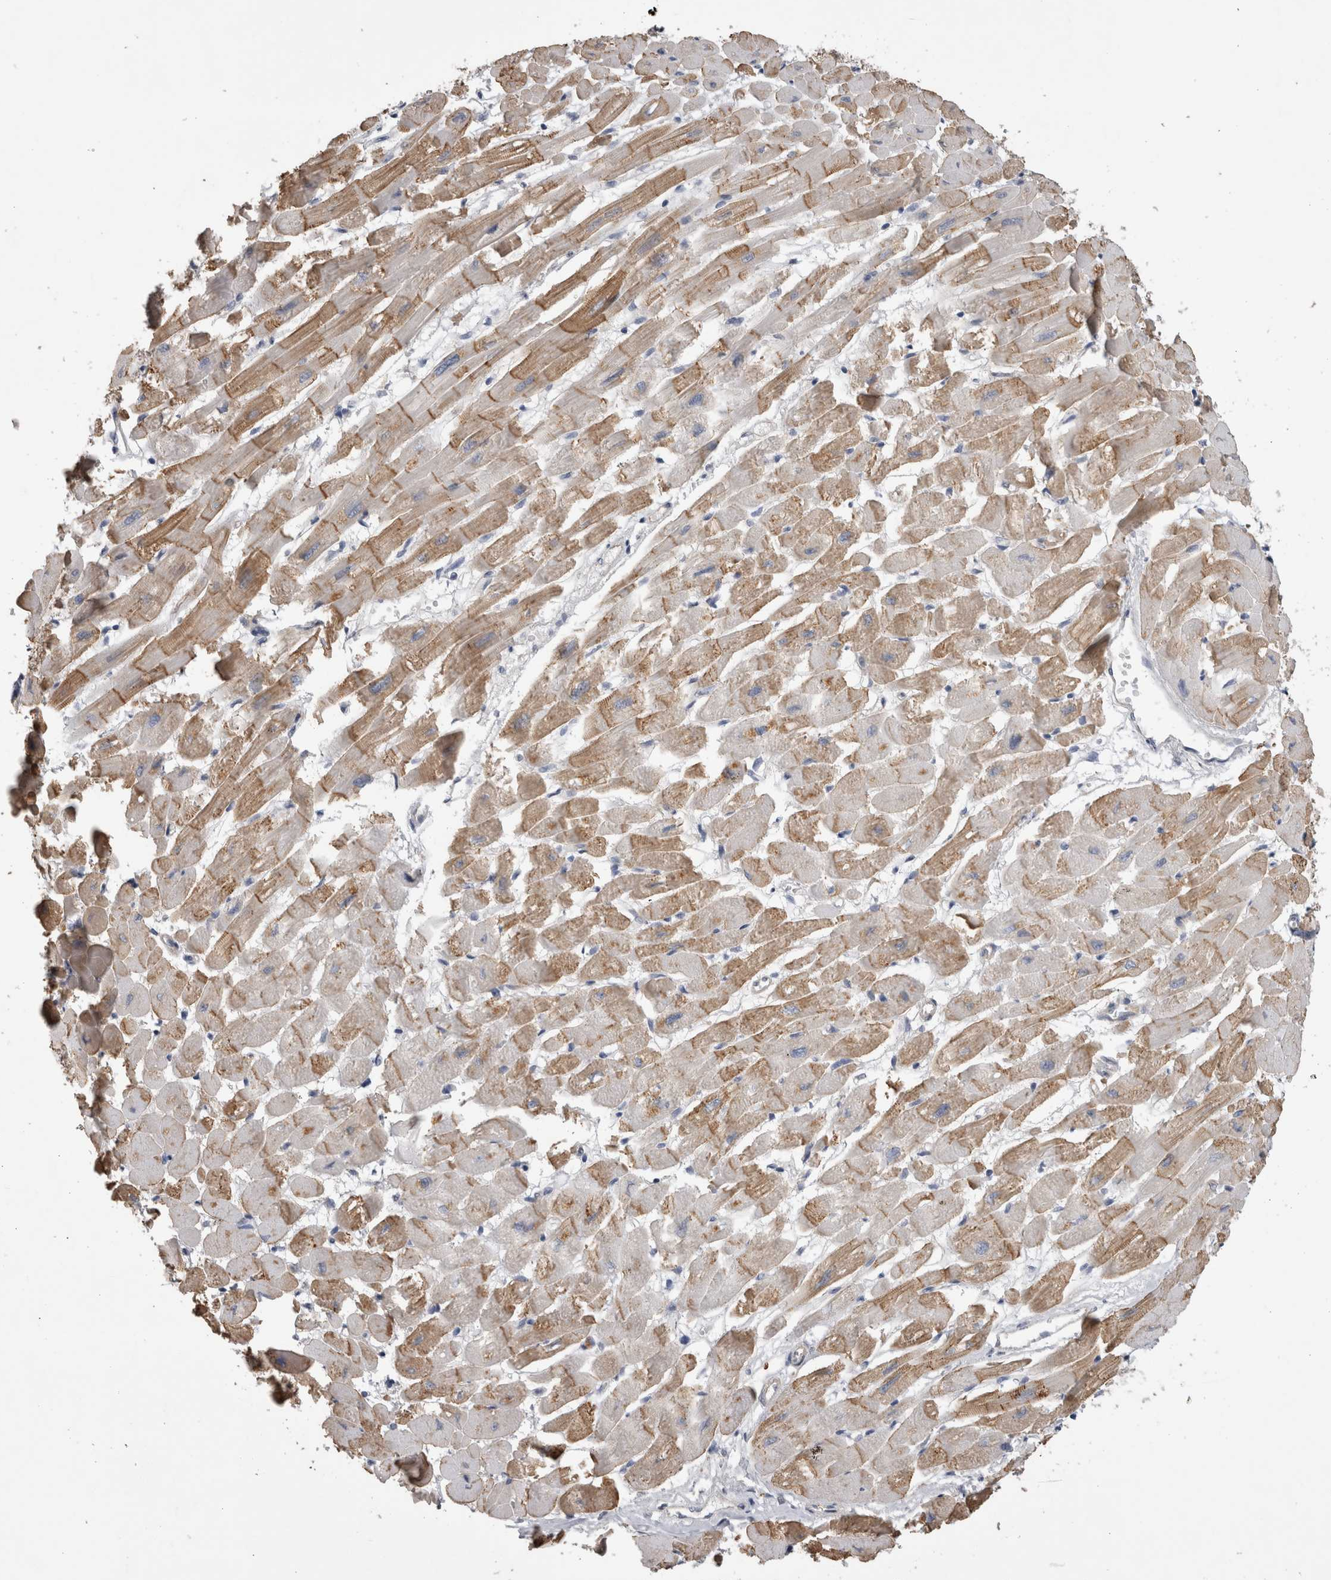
{"staining": {"intensity": "moderate", "quantity": ">75%", "location": "cytoplasmic/membranous"}, "tissue": "heart muscle", "cell_type": "Cardiomyocytes", "image_type": "normal", "snomed": [{"axis": "morphology", "description": "Normal tissue, NOS"}, {"axis": "topography", "description": "Heart"}], "caption": "DAB (3,3'-diaminobenzidine) immunohistochemical staining of benign human heart muscle exhibits moderate cytoplasmic/membranous protein positivity in approximately >75% of cardiomyocytes.", "gene": "STRADB", "patient": {"sex": "female", "age": 54}}